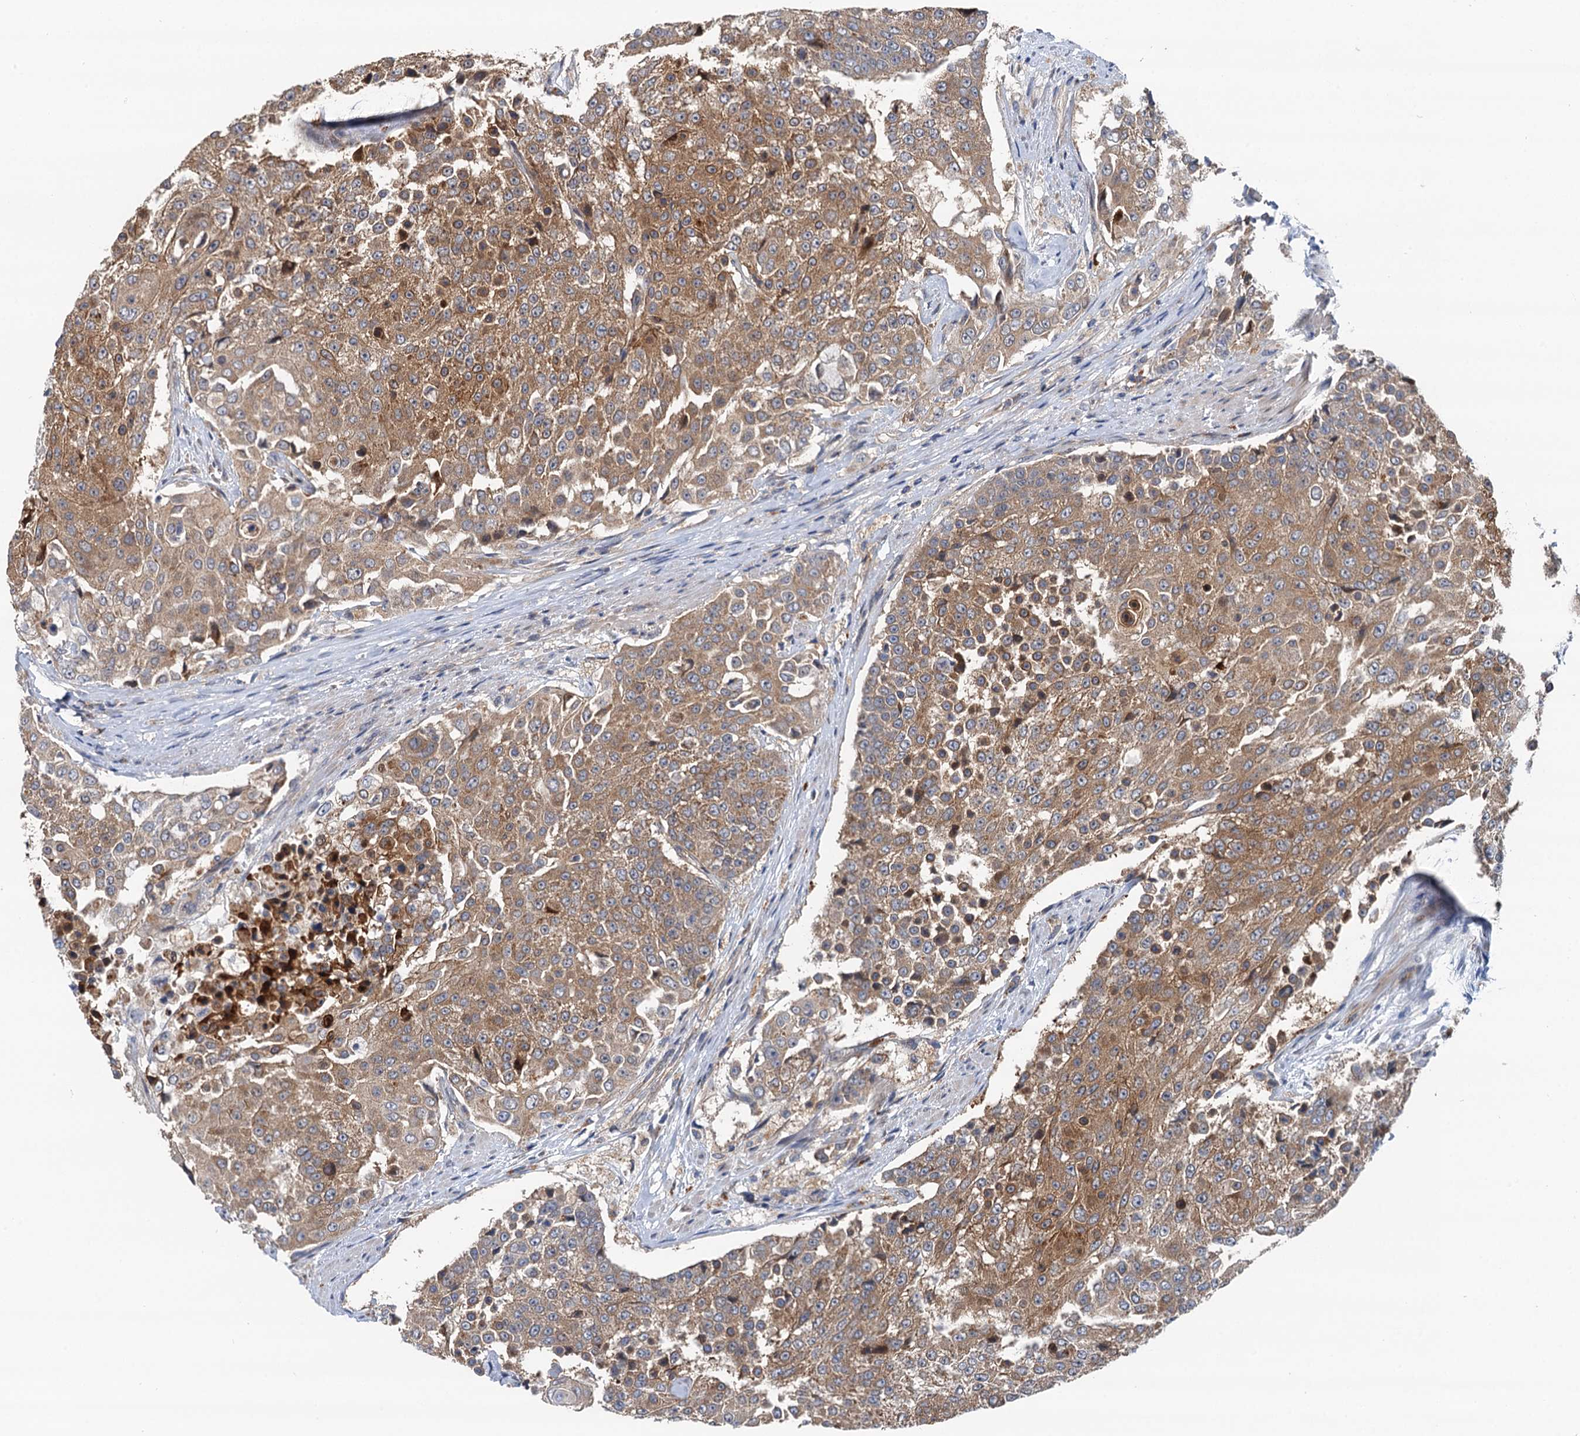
{"staining": {"intensity": "moderate", "quantity": ">75%", "location": "cytoplasmic/membranous"}, "tissue": "urothelial cancer", "cell_type": "Tumor cells", "image_type": "cancer", "snomed": [{"axis": "morphology", "description": "Urothelial carcinoma, High grade"}, {"axis": "topography", "description": "Urinary bladder"}], "caption": "This image shows high-grade urothelial carcinoma stained with immunohistochemistry (IHC) to label a protein in brown. The cytoplasmic/membranous of tumor cells show moderate positivity for the protein. Nuclei are counter-stained blue.", "gene": "NLRP10", "patient": {"sex": "female", "age": 63}}